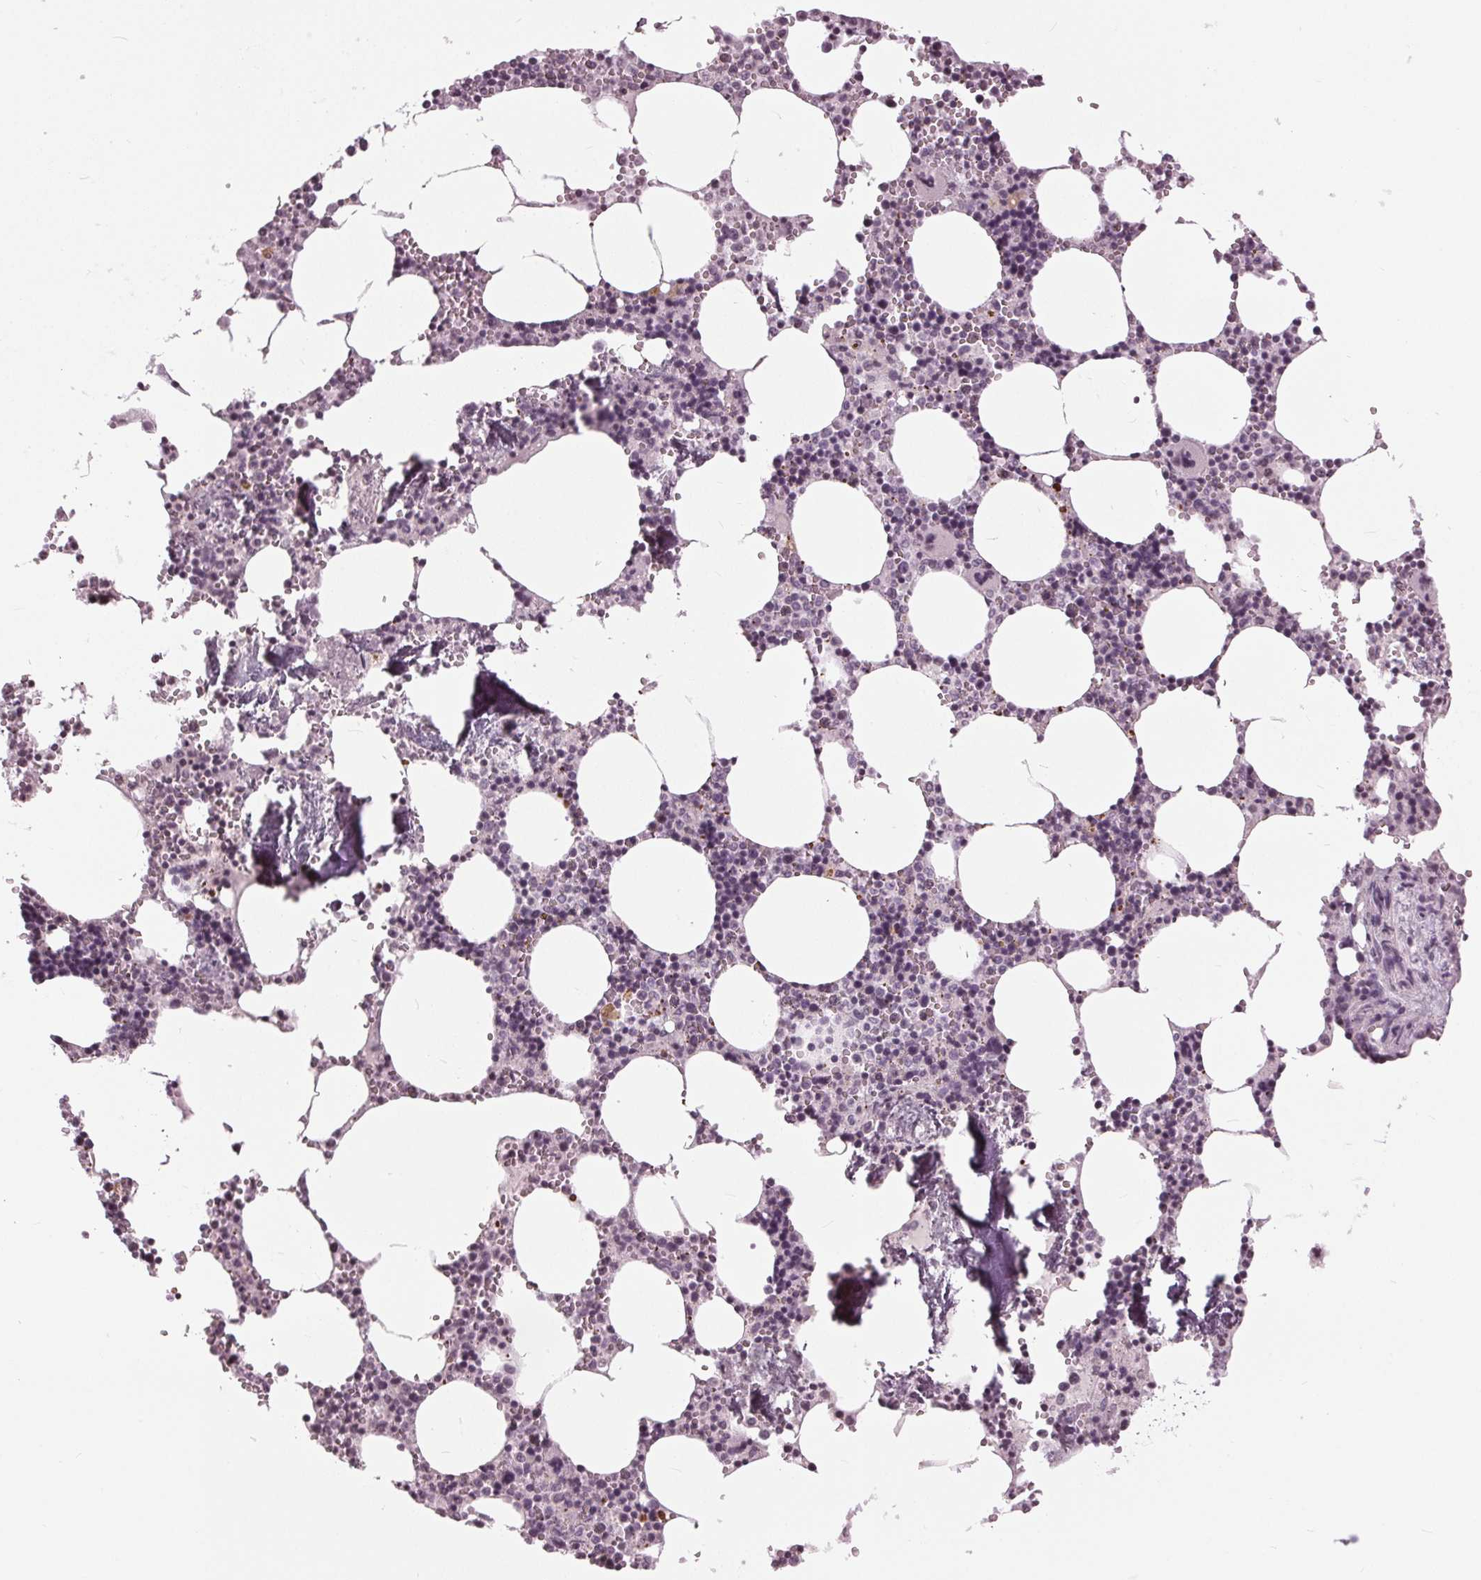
{"staining": {"intensity": "negative", "quantity": "none", "location": "none"}, "tissue": "bone marrow", "cell_type": "Hematopoietic cells", "image_type": "normal", "snomed": [{"axis": "morphology", "description": "Normal tissue, NOS"}, {"axis": "topography", "description": "Bone marrow"}], "caption": "Bone marrow stained for a protein using immunohistochemistry shows no expression hematopoietic cells.", "gene": "SLC9A4", "patient": {"sex": "male", "age": 54}}